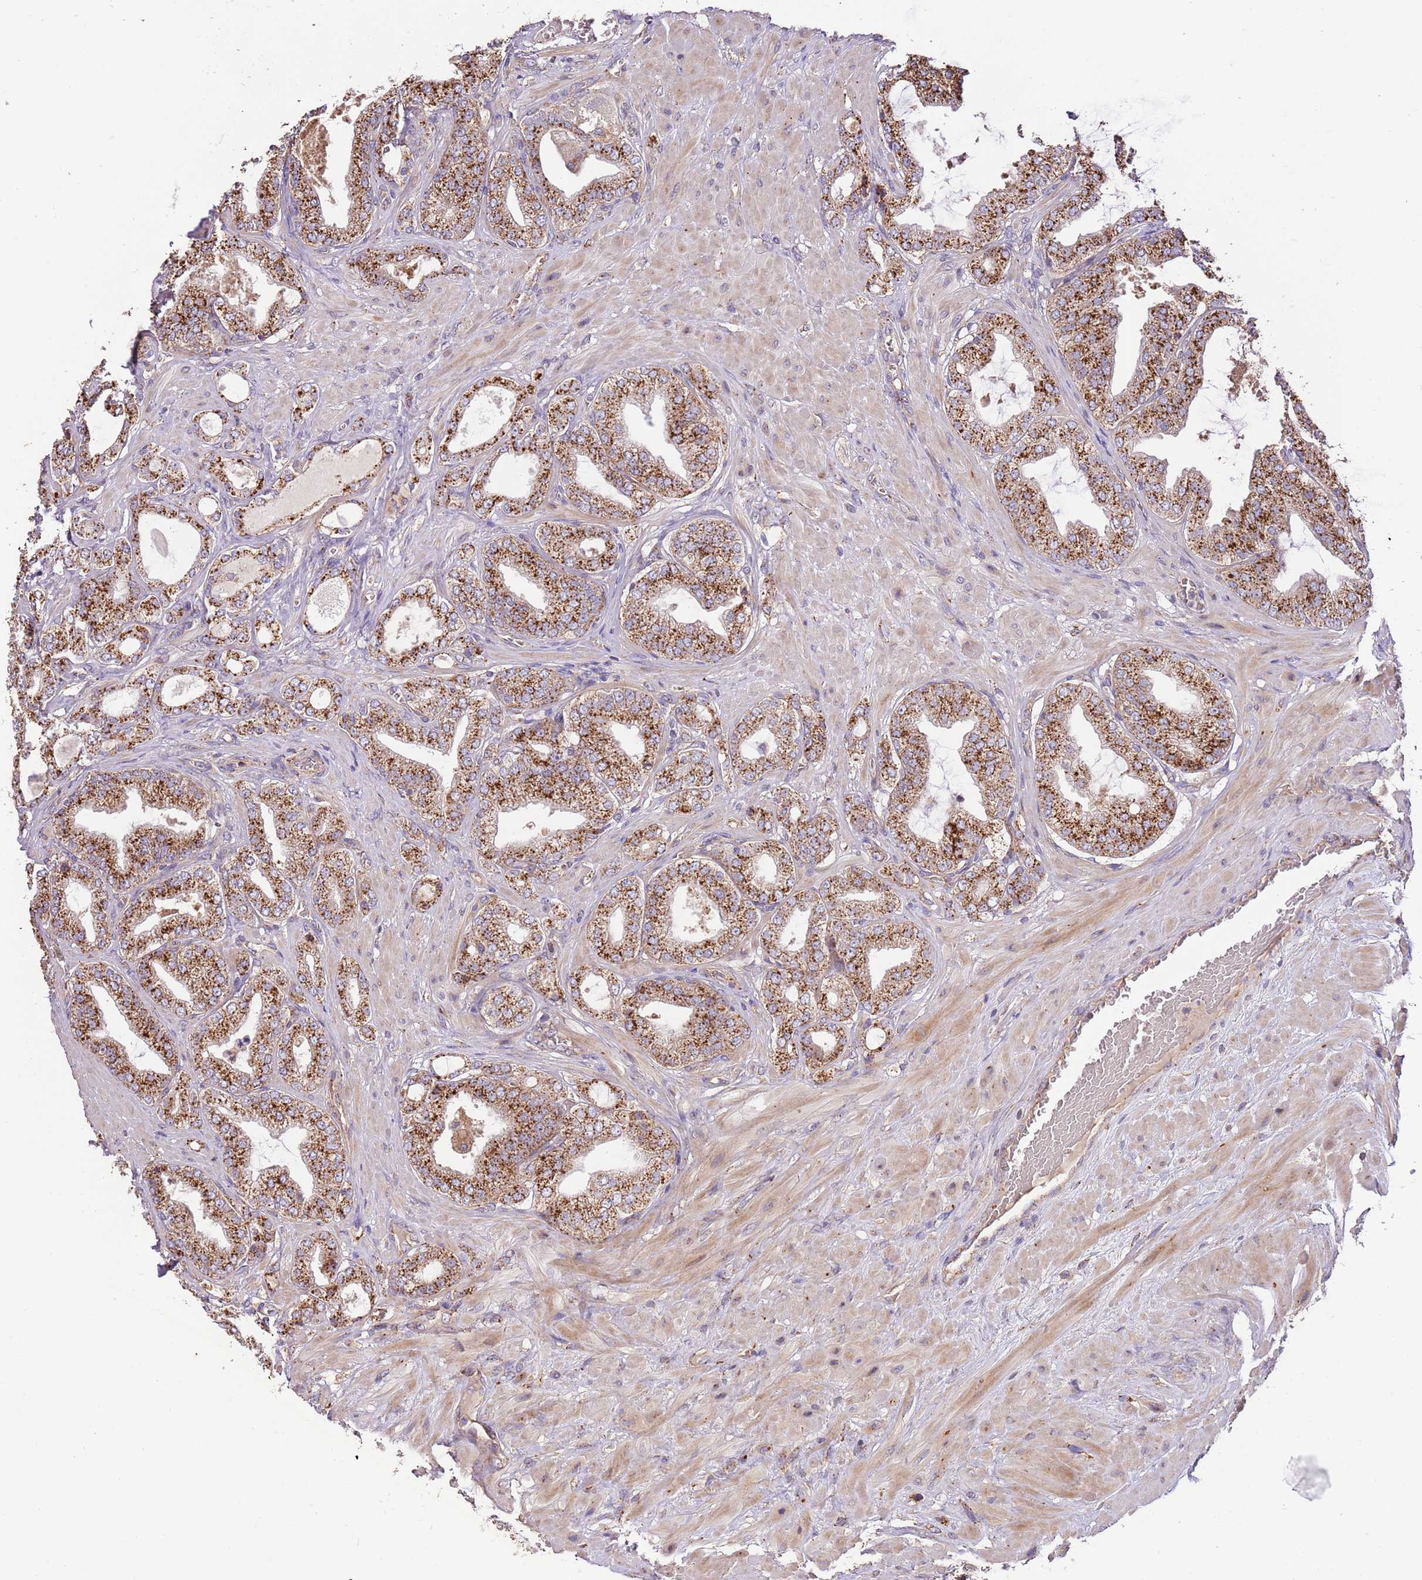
{"staining": {"intensity": "strong", "quantity": ">75%", "location": "cytoplasmic/membranous"}, "tissue": "prostate cancer", "cell_type": "Tumor cells", "image_type": "cancer", "snomed": [{"axis": "morphology", "description": "Adenocarcinoma, Low grade"}, {"axis": "topography", "description": "Prostate"}], "caption": "Low-grade adenocarcinoma (prostate) stained with DAB (3,3'-diaminobenzidine) IHC exhibits high levels of strong cytoplasmic/membranous positivity in about >75% of tumor cells.", "gene": "DOCK6", "patient": {"sex": "male", "age": 63}}